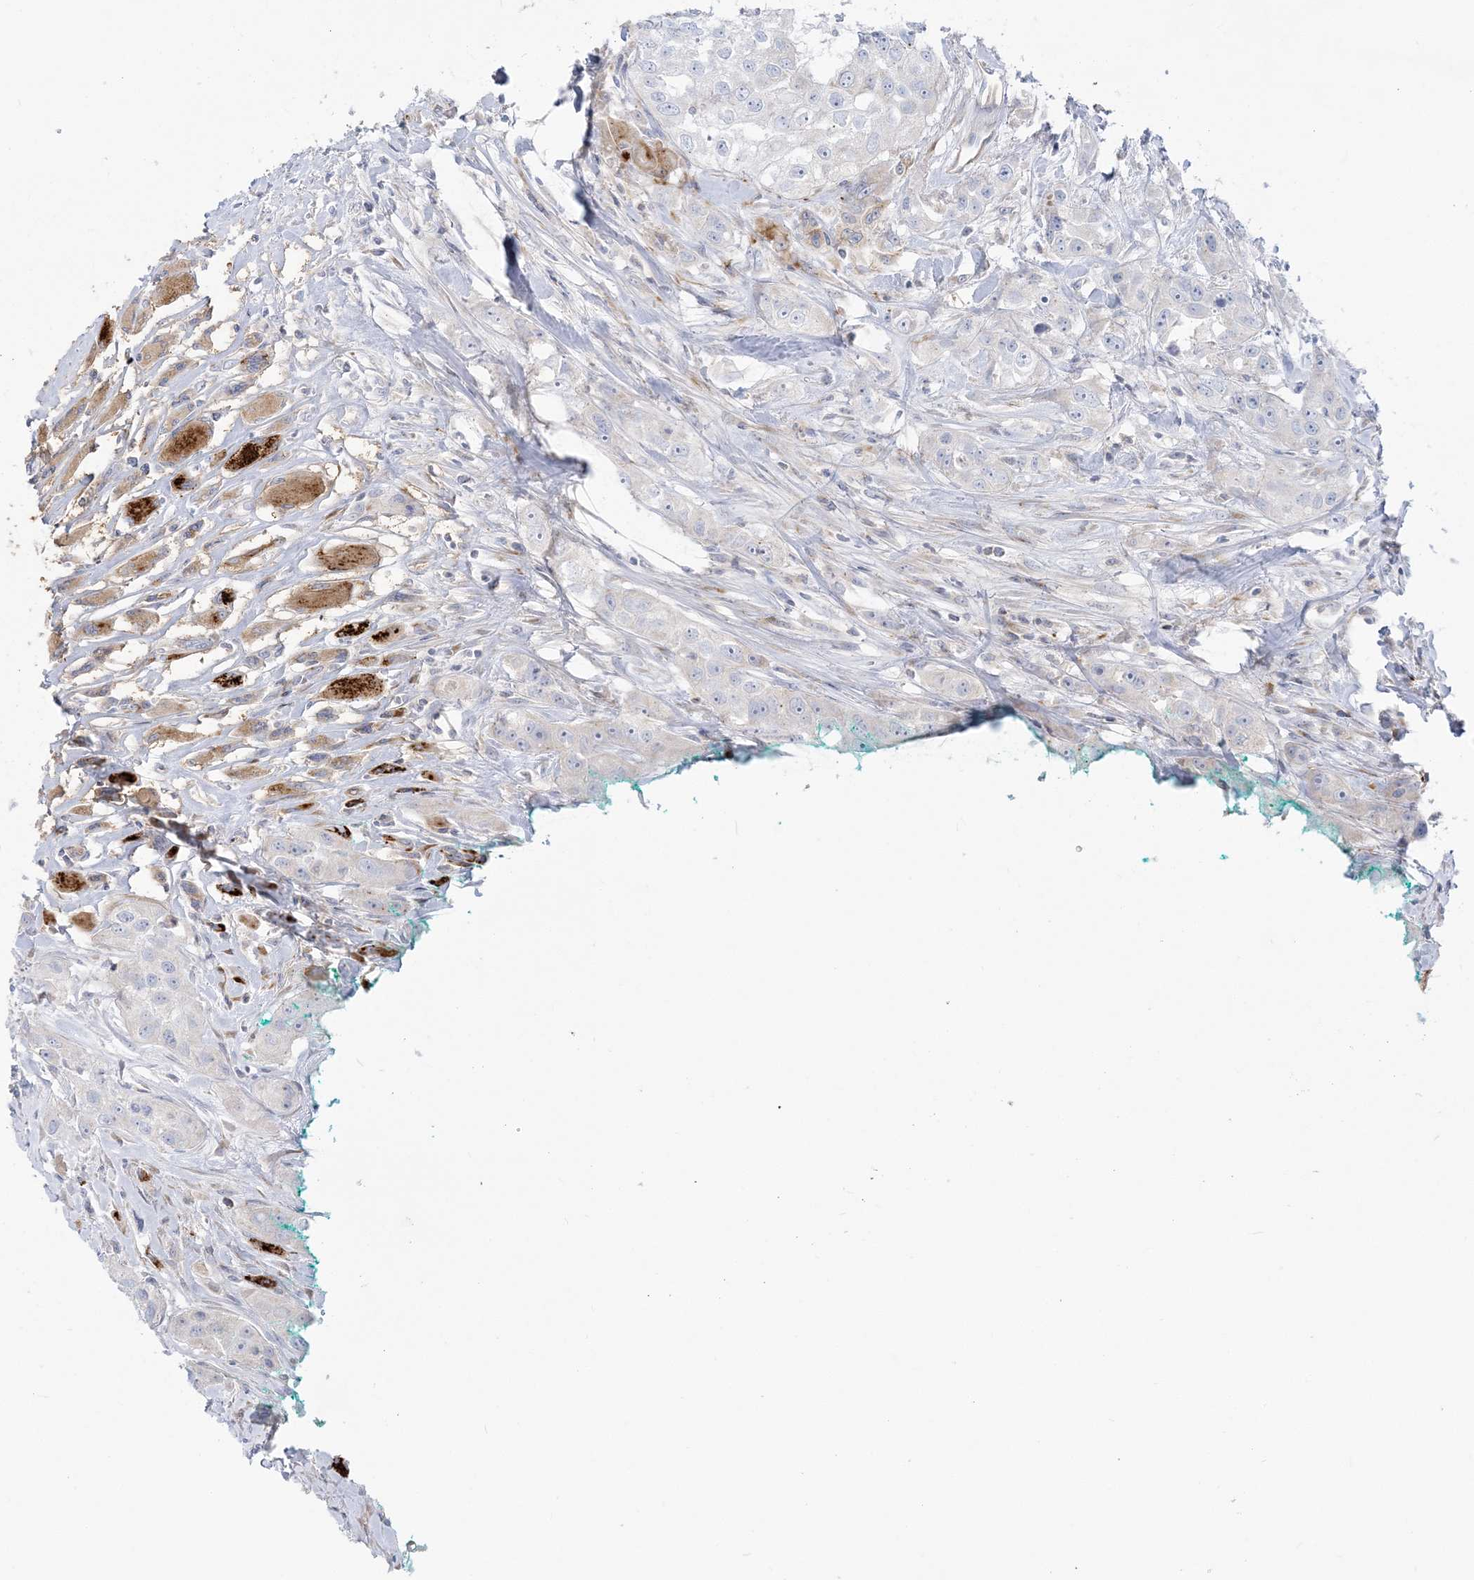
{"staining": {"intensity": "negative", "quantity": "none", "location": "none"}, "tissue": "head and neck cancer", "cell_type": "Tumor cells", "image_type": "cancer", "snomed": [{"axis": "morphology", "description": "Normal tissue, NOS"}, {"axis": "morphology", "description": "Squamous cell carcinoma, NOS"}, {"axis": "topography", "description": "Skeletal muscle"}, {"axis": "topography", "description": "Head-Neck"}], "caption": "A high-resolution micrograph shows IHC staining of head and neck cancer (squamous cell carcinoma), which reveals no significant positivity in tumor cells.", "gene": "GPAT2", "patient": {"sex": "male", "age": 51}}